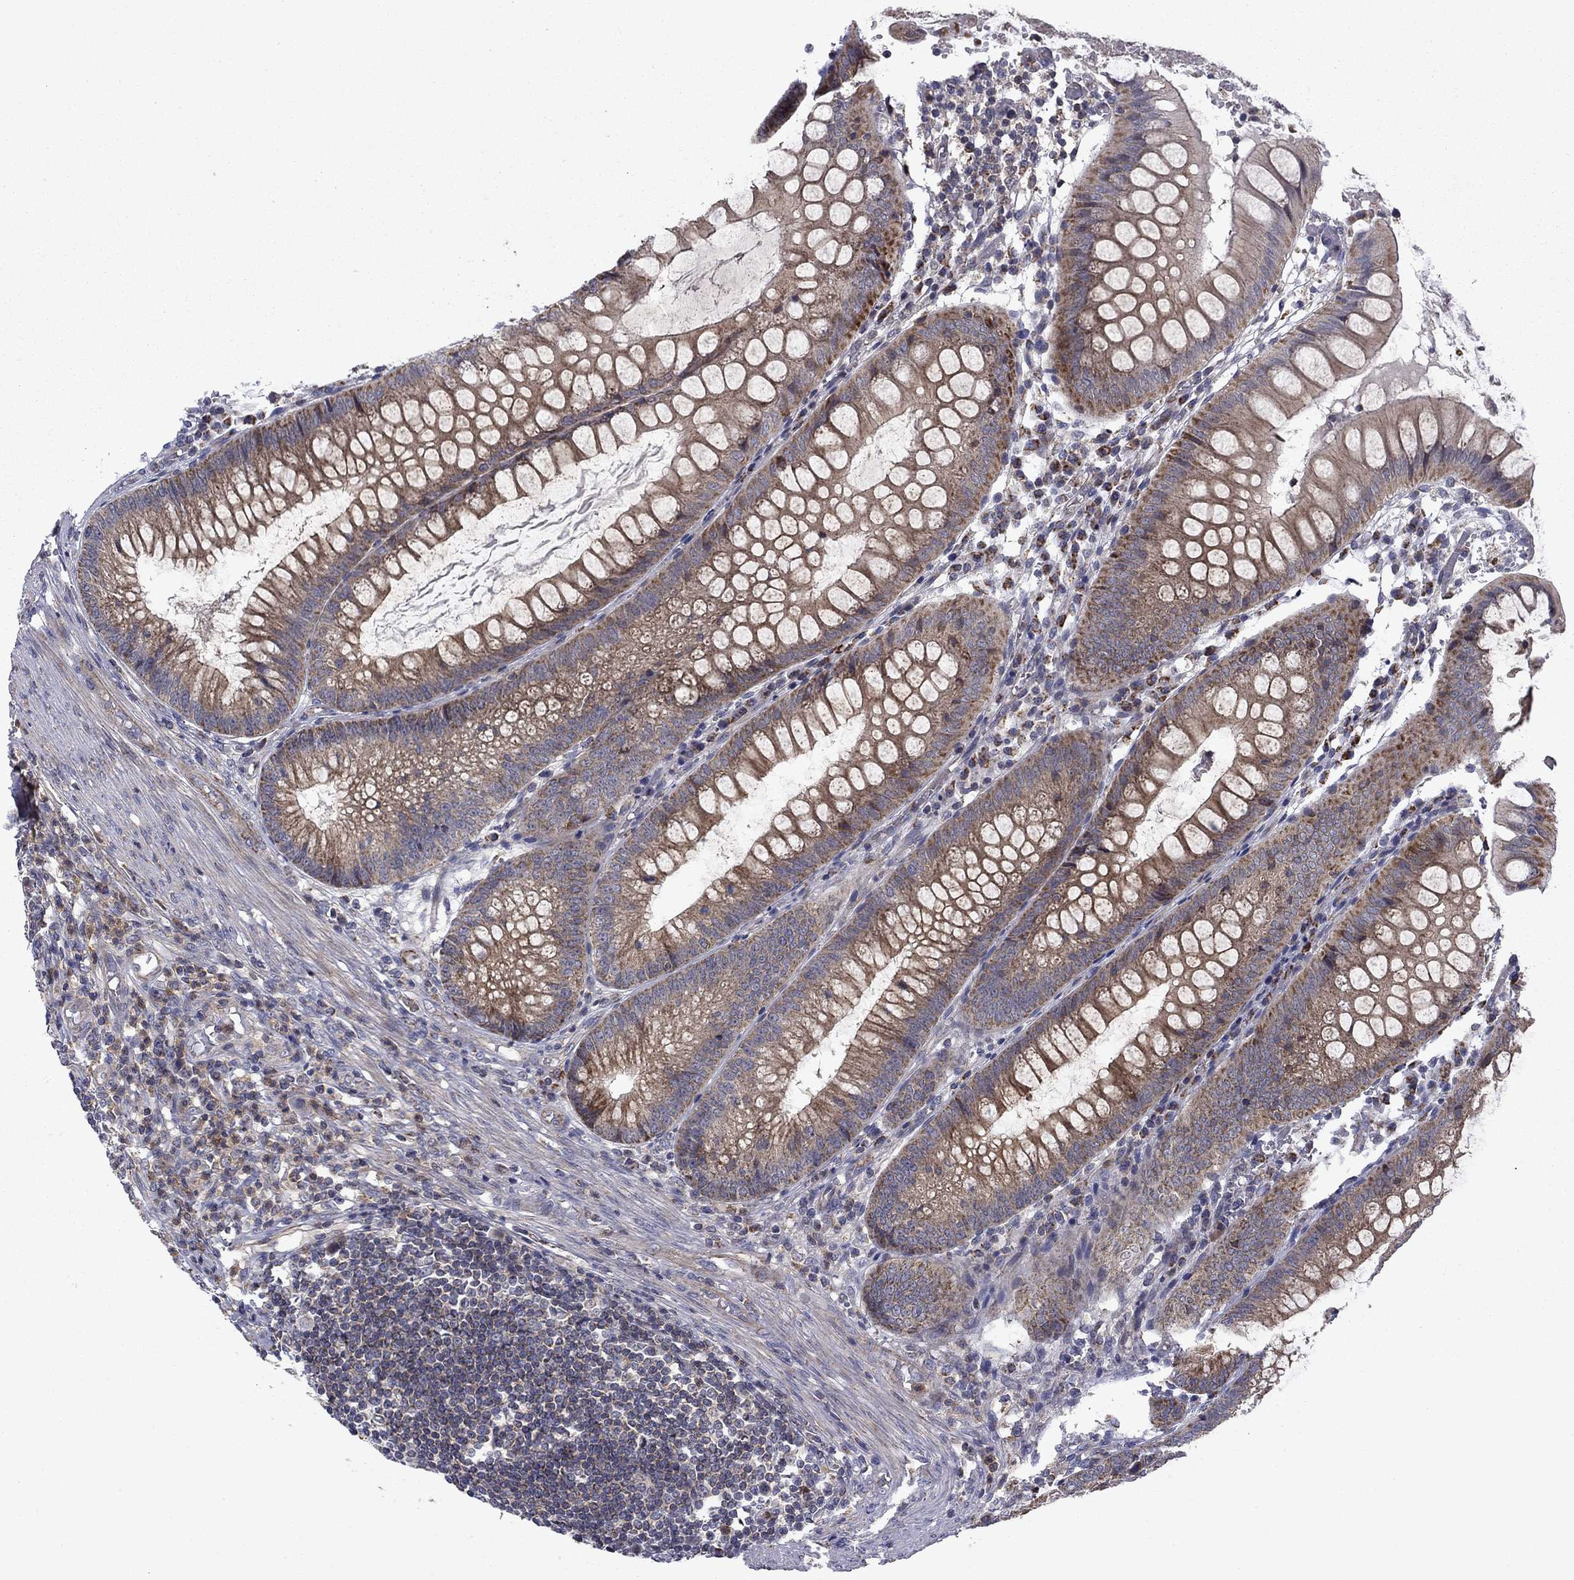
{"staining": {"intensity": "moderate", "quantity": ">75%", "location": "cytoplasmic/membranous"}, "tissue": "appendix", "cell_type": "Glandular cells", "image_type": "normal", "snomed": [{"axis": "morphology", "description": "Normal tissue, NOS"}, {"axis": "morphology", "description": "Inflammation, NOS"}, {"axis": "topography", "description": "Appendix"}], "caption": "The histopathology image demonstrates staining of normal appendix, revealing moderate cytoplasmic/membranous protein expression (brown color) within glandular cells. (IHC, brightfield microscopy, high magnification).", "gene": "DOP1B", "patient": {"sex": "male", "age": 16}}